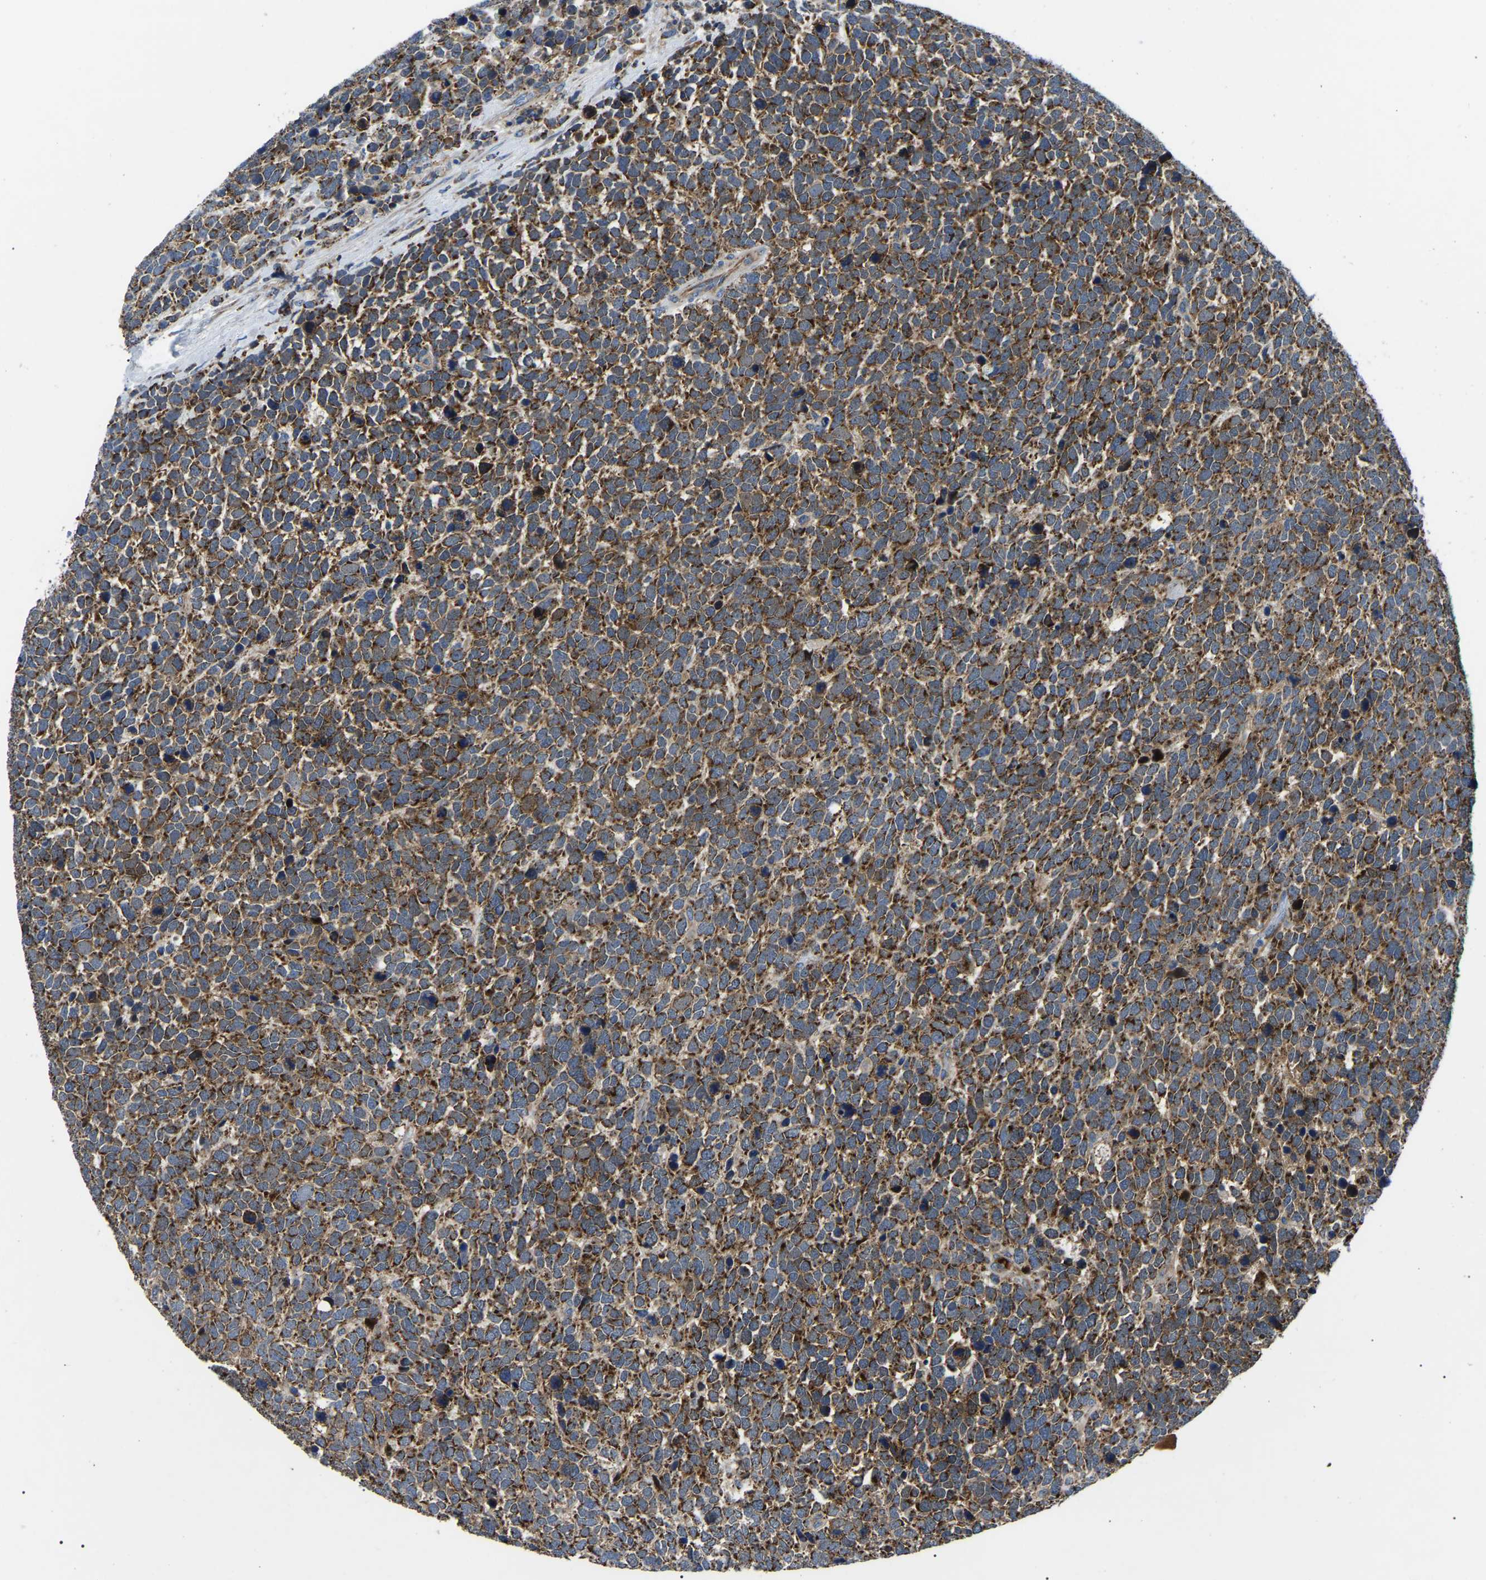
{"staining": {"intensity": "strong", "quantity": ">75%", "location": "cytoplasmic/membranous"}, "tissue": "urothelial cancer", "cell_type": "Tumor cells", "image_type": "cancer", "snomed": [{"axis": "morphology", "description": "Urothelial carcinoma, High grade"}, {"axis": "topography", "description": "Urinary bladder"}], "caption": "Tumor cells display high levels of strong cytoplasmic/membranous staining in about >75% of cells in urothelial cancer.", "gene": "PPM1E", "patient": {"sex": "female", "age": 82}}